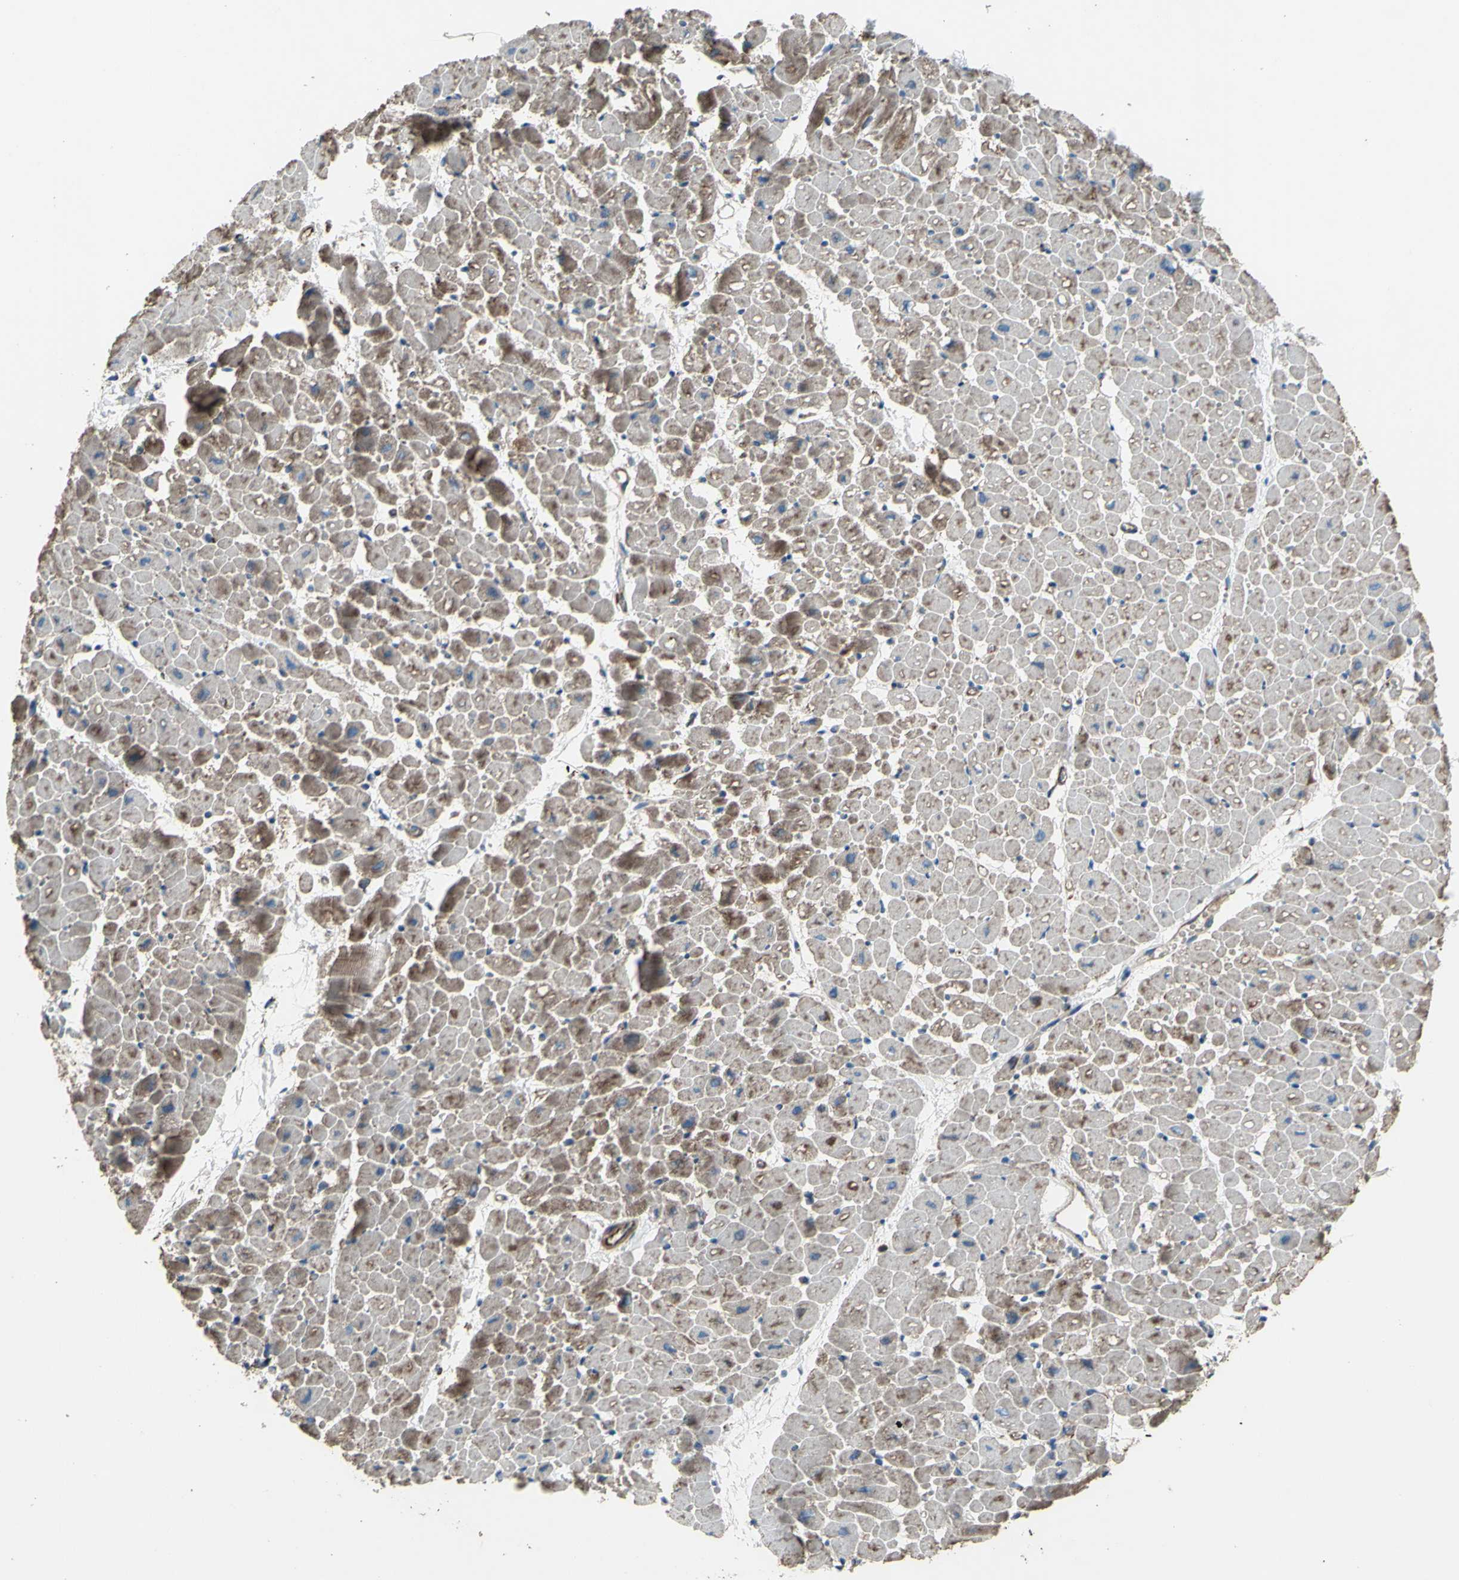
{"staining": {"intensity": "moderate", "quantity": ">75%", "location": "cytoplasmic/membranous"}, "tissue": "heart muscle", "cell_type": "Cardiomyocytes", "image_type": "normal", "snomed": [{"axis": "morphology", "description": "Normal tissue, NOS"}, {"axis": "topography", "description": "Heart"}], "caption": "A brown stain highlights moderate cytoplasmic/membranous positivity of a protein in cardiomyocytes of benign heart muscle.", "gene": "EMC7", "patient": {"sex": "male", "age": 45}}